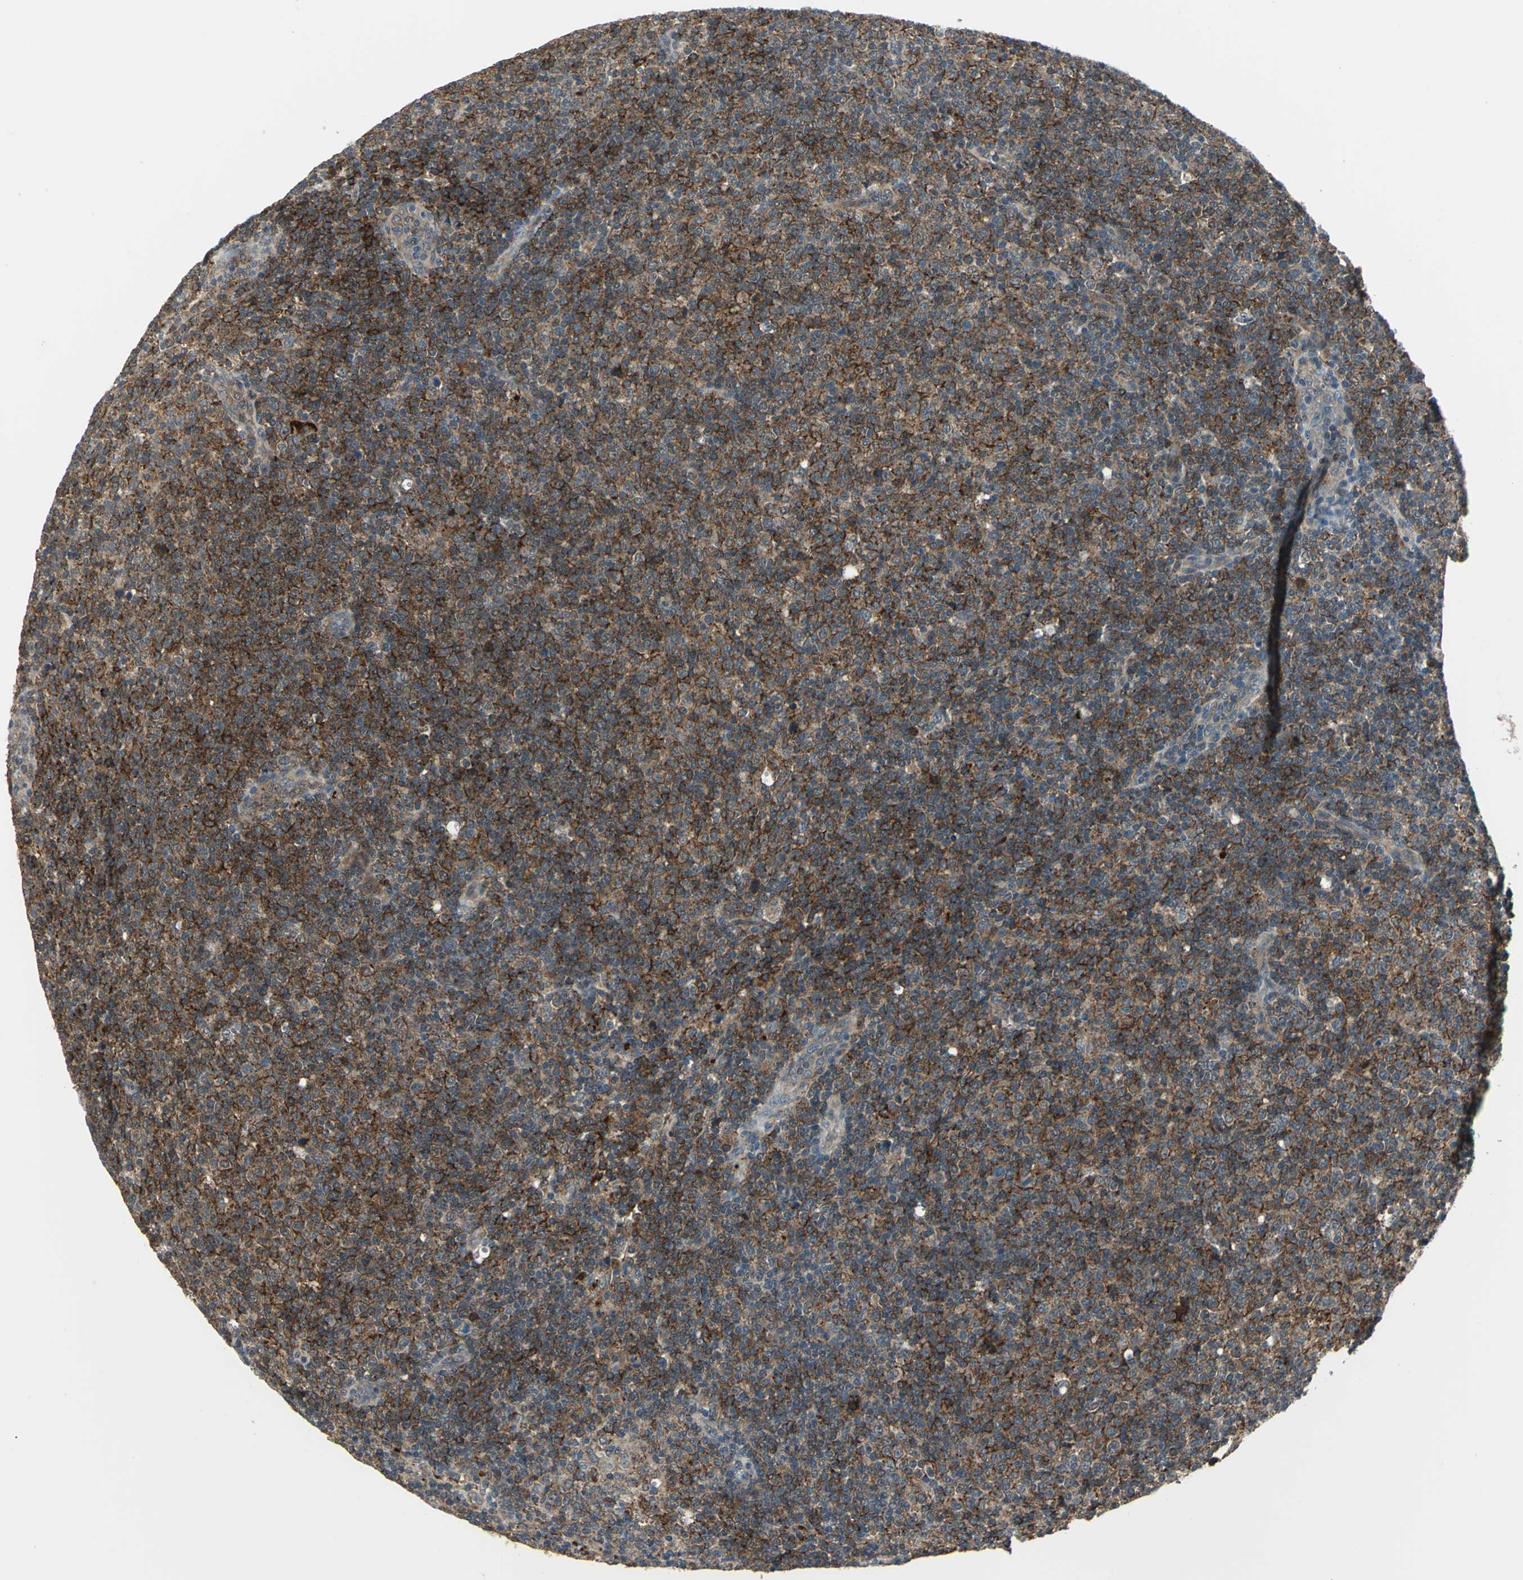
{"staining": {"intensity": "strong", "quantity": ">75%", "location": "cytoplasmic/membranous"}, "tissue": "lymphoma", "cell_type": "Tumor cells", "image_type": "cancer", "snomed": [{"axis": "morphology", "description": "Malignant lymphoma, non-Hodgkin's type, Low grade"}, {"axis": "topography", "description": "Lymph node"}], "caption": "Immunohistochemical staining of human lymphoma displays high levels of strong cytoplasmic/membranous protein expression in approximately >75% of tumor cells.", "gene": "PLAGL2", "patient": {"sex": "male", "age": 70}}